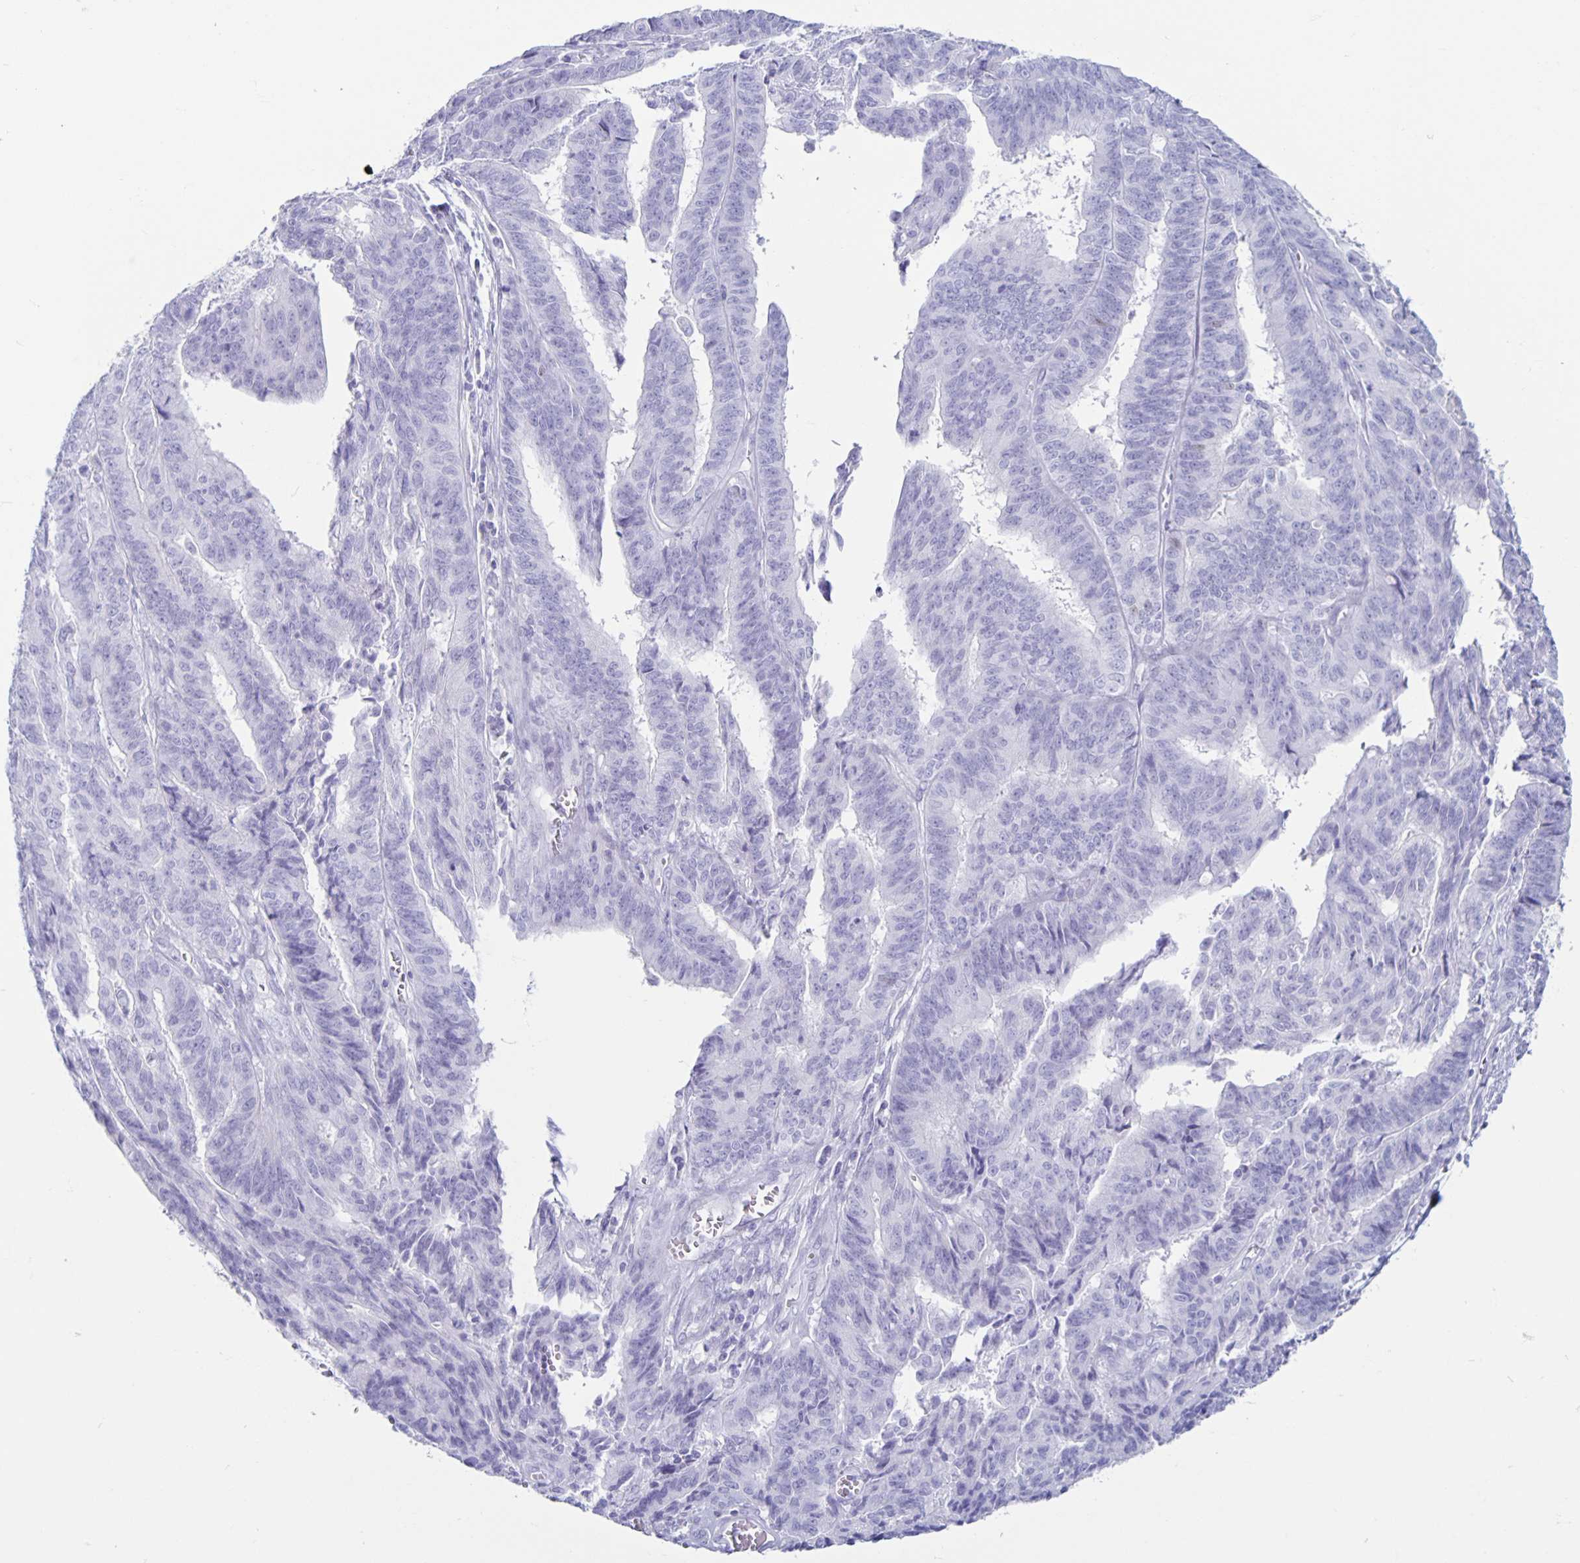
{"staining": {"intensity": "negative", "quantity": "none", "location": "none"}, "tissue": "endometrial cancer", "cell_type": "Tumor cells", "image_type": "cancer", "snomed": [{"axis": "morphology", "description": "Adenocarcinoma, NOS"}, {"axis": "topography", "description": "Endometrium"}], "caption": "Immunohistochemistry image of neoplastic tissue: endometrial adenocarcinoma stained with DAB displays no significant protein staining in tumor cells.", "gene": "CT45A5", "patient": {"sex": "female", "age": 65}}